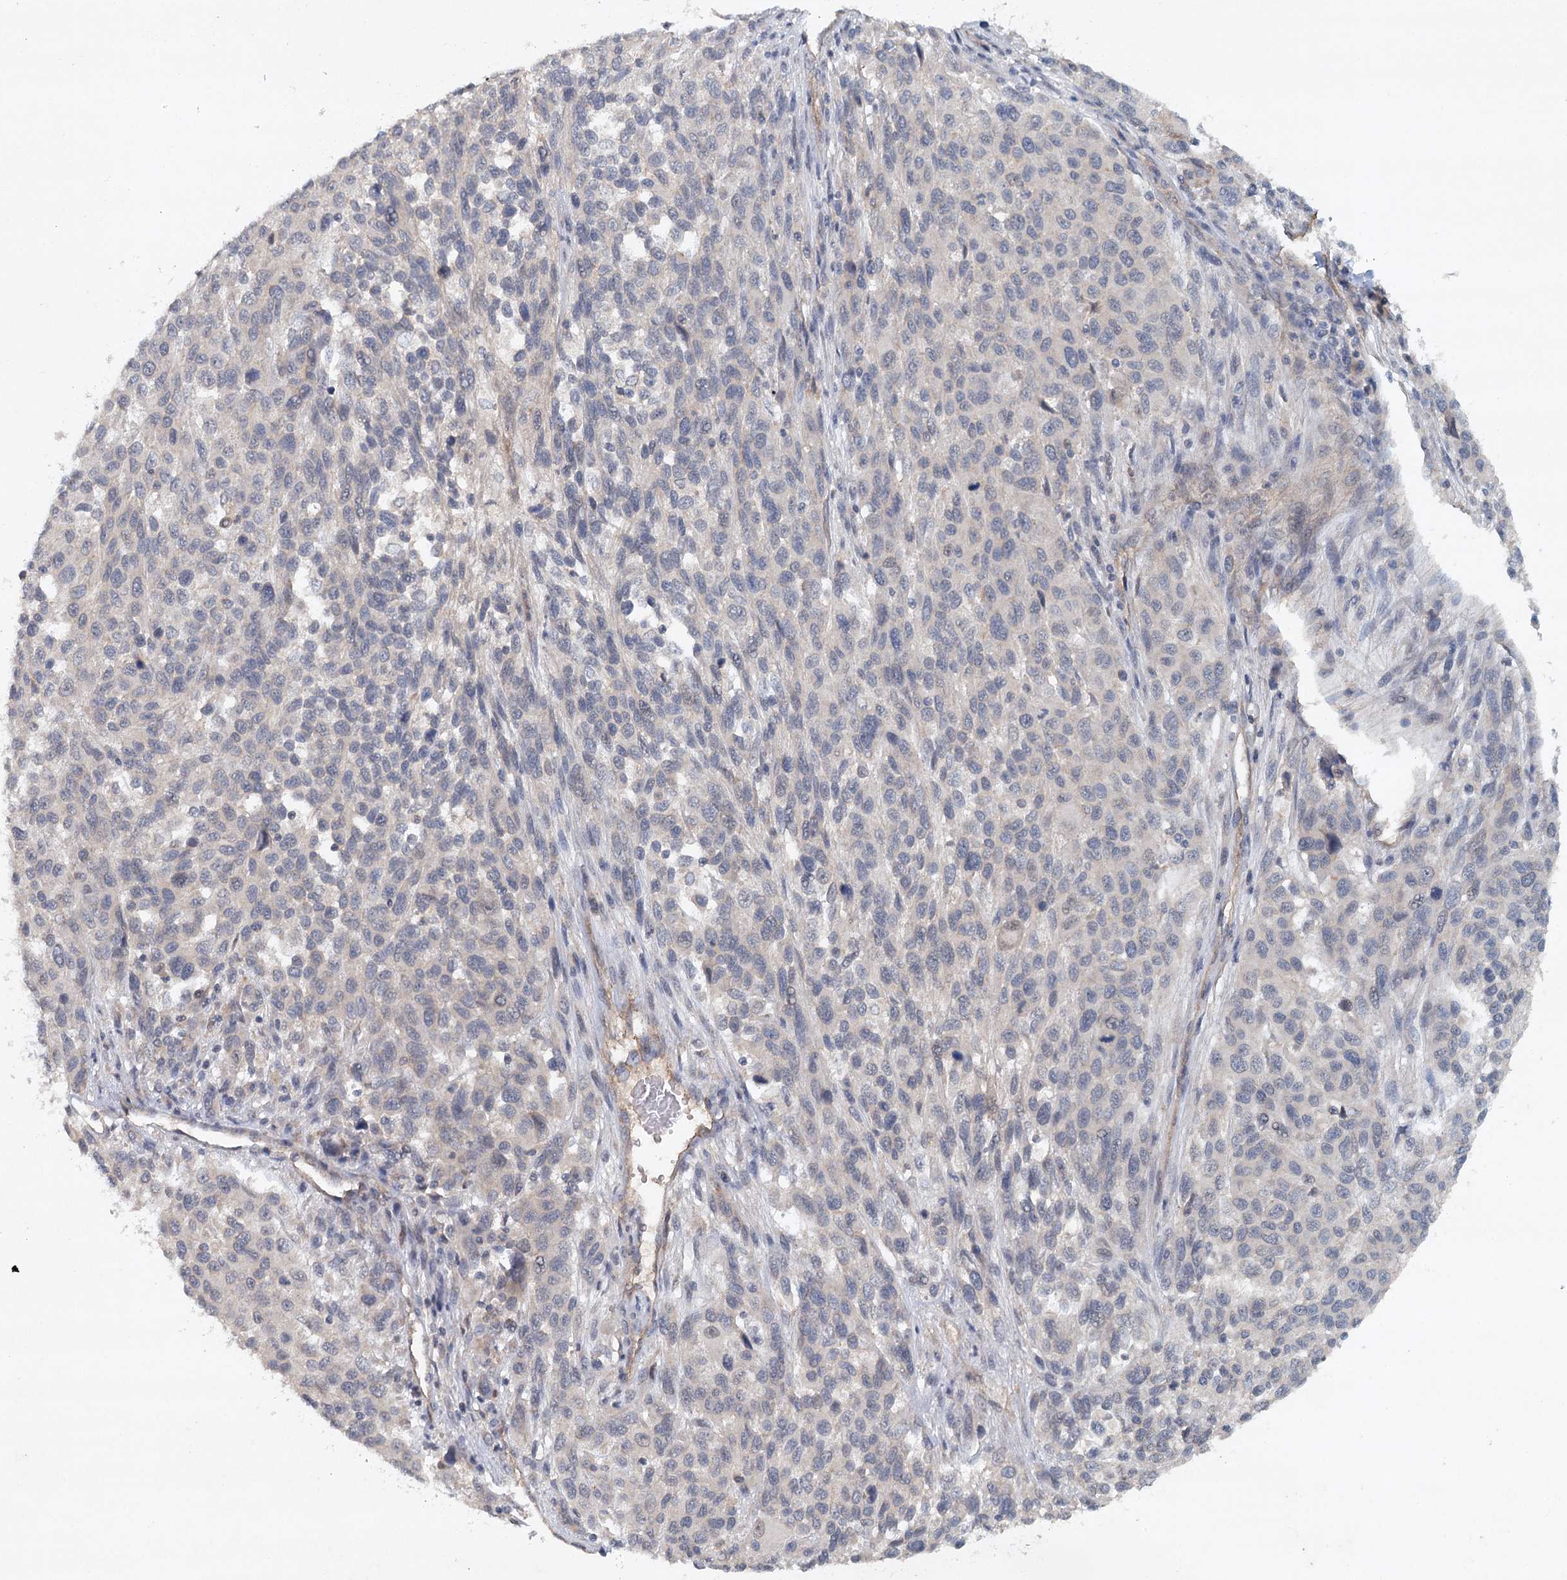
{"staining": {"intensity": "weak", "quantity": "<25%", "location": "cytoplasmic/membranous"}, "tissue": "melanoma", "cell_type": "Tumor cells", "image_type": "cancer", "snomed": [{"axis": "morphology", "description": "Malignant melanoma, Metastatic site"}, {"axis": "topography", "description": "Lymph node"}], "caption": "The IHC micrograph has no significant expression in tumor cells of melanoma tissue.", "gene": "SYNPO", "patient": {"sex": "male", "age": 61}}